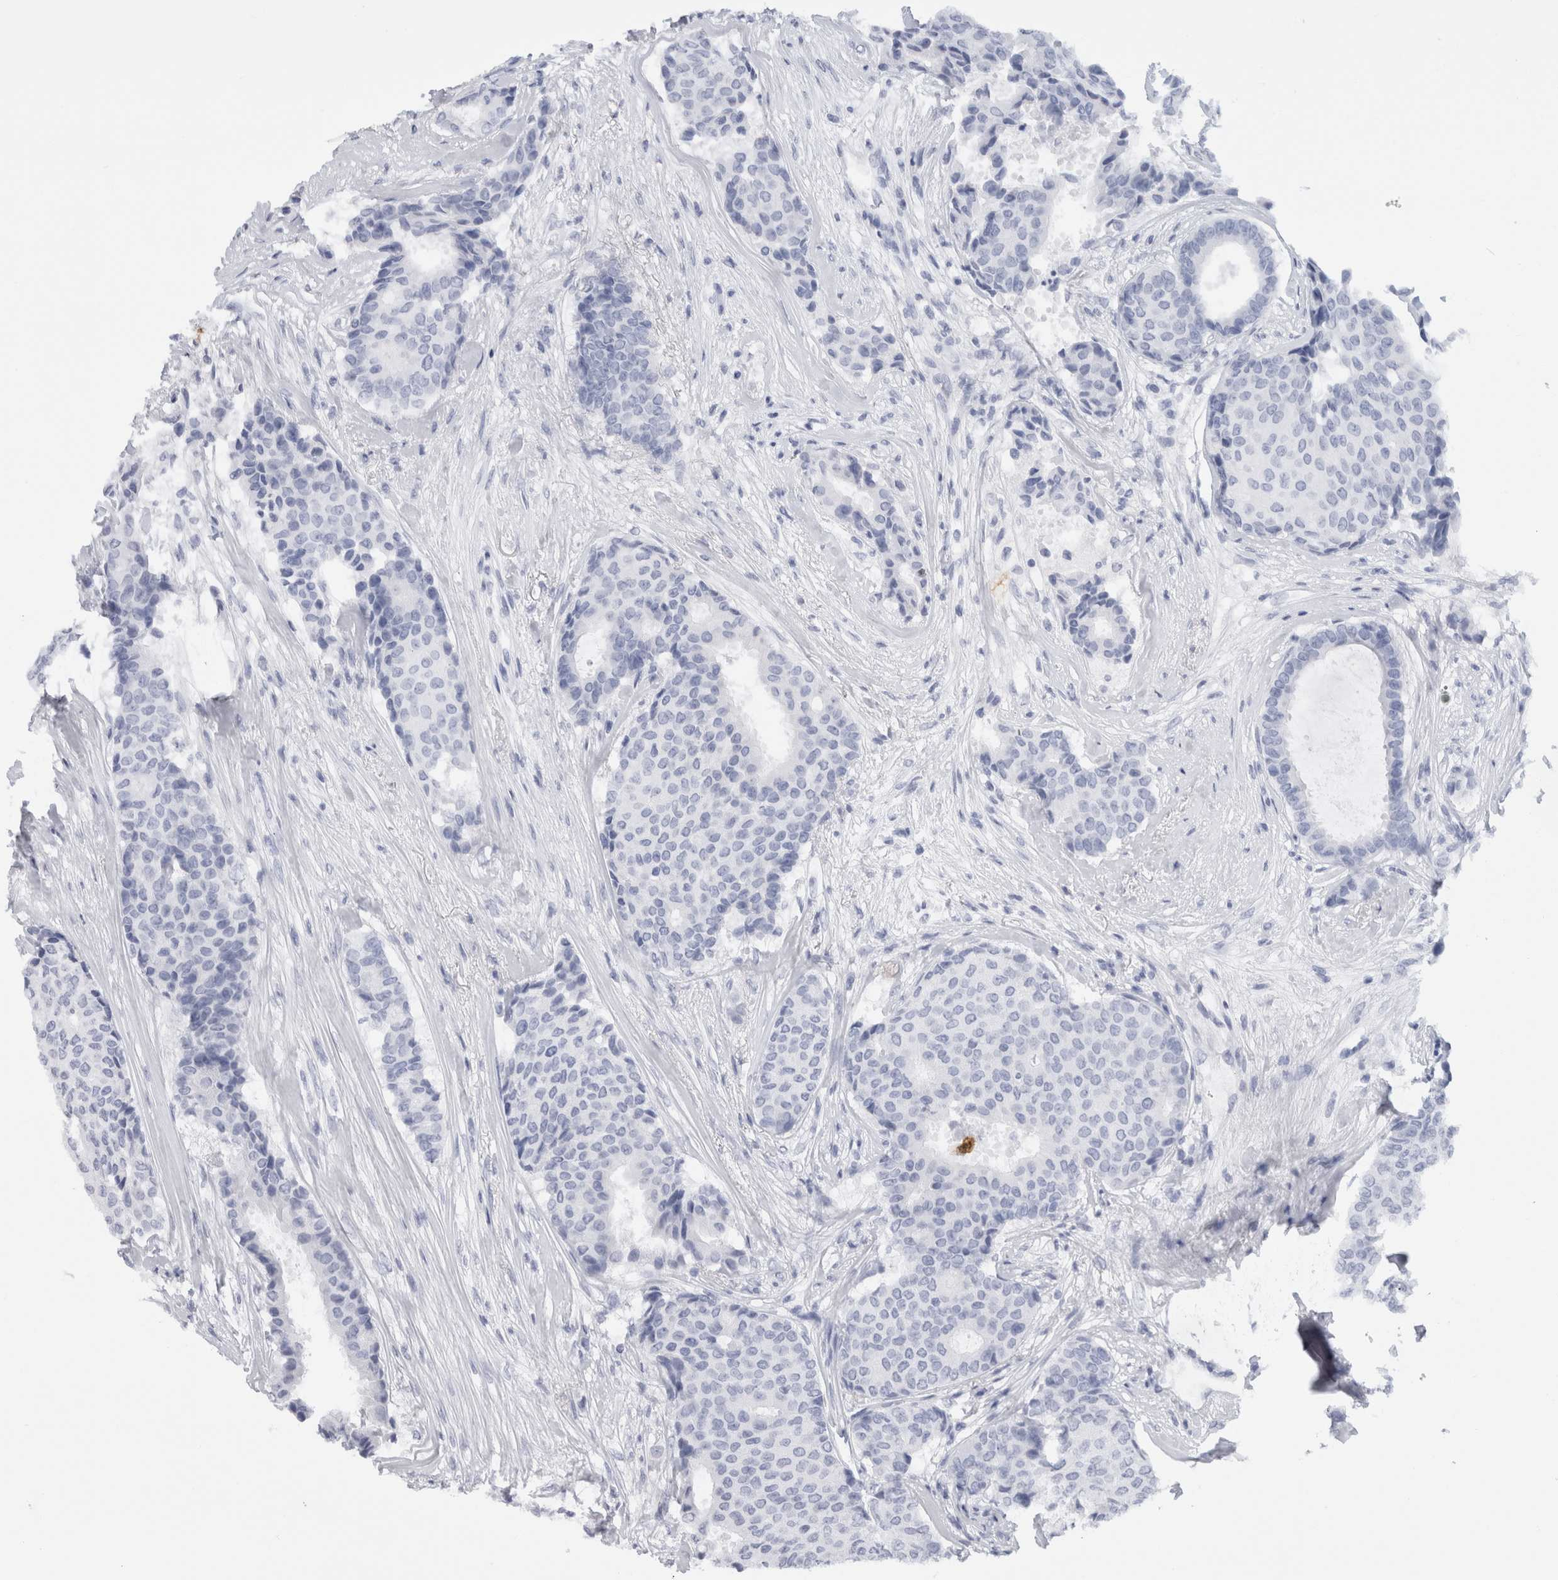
{"staining": {"intensity": "negative", "quantity": "none", "location": "none"}, "tissue": "breast cancer", "cell_type": "Tumor cells", "image_type": "cancer", "snomed": [{"axis": "morphology", "description": "Duct carcinoma"}, {"axis": "topography", "description": "Breast"}], "caption": "Tumor cells are negative for brown protein staining in breast cancer (invasive ductal carcinoma). (DAB (3,3'-diaminobenzidine) immunohistochemistry visualized using brightfield microscopy, high magnification).", "gene": "S100A8", "patient": {"sex": "female", "age": 75}}